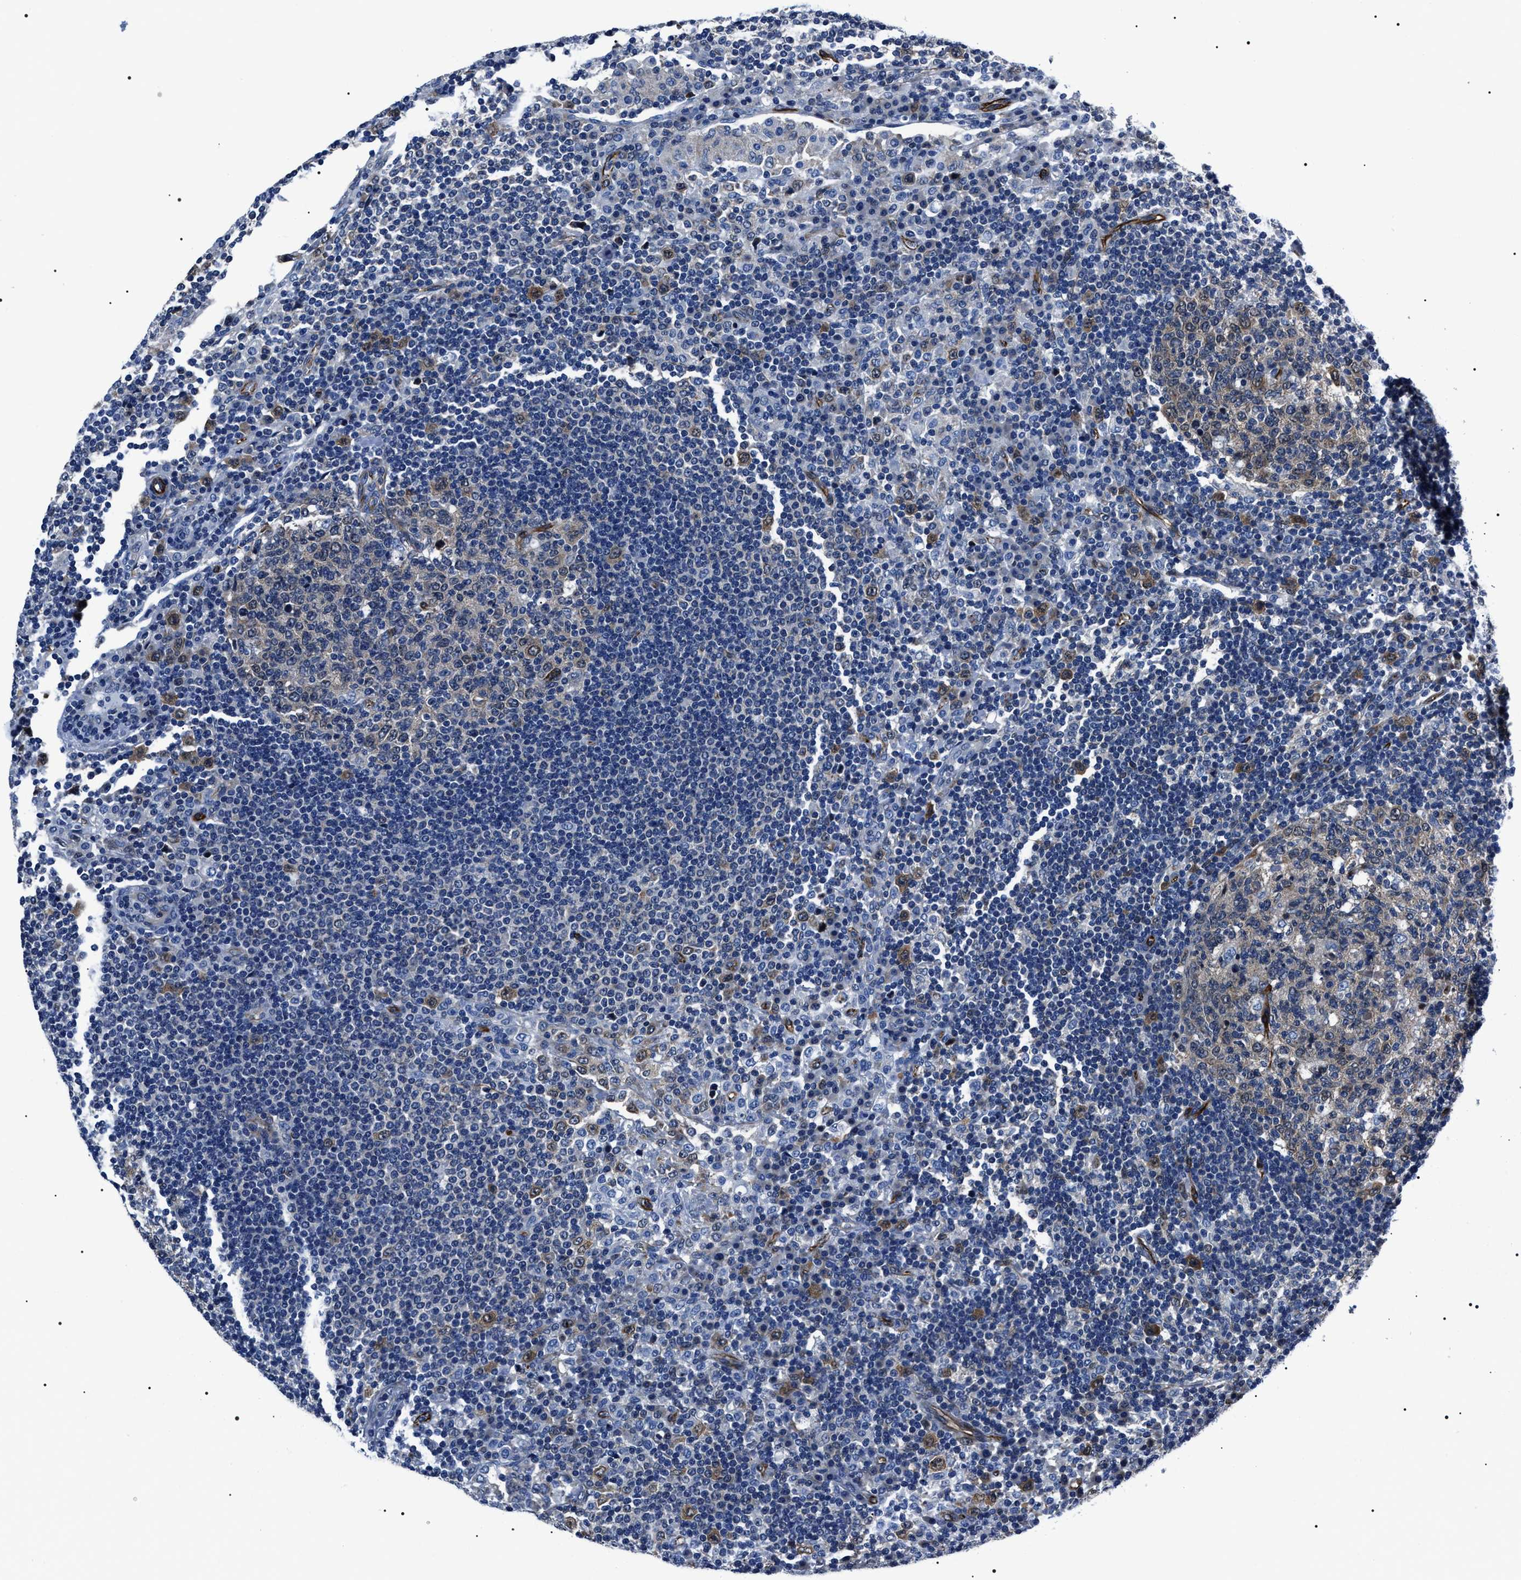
{"staining": {"intensity": "moderate", "quantity": "25%-75%", "location": "cytoplasmic/membranous"}, "tissue": "lymph node", "cell_type": "Germinal center cells", "image_type": "normal", "snomed": [{"axis": "morphology", "description": "Normal tissue, NOS"}, {"axis": "topography", "description": "Lymph node"}], "caption": "A medium amount of moderate cytoplasmic/membranous positivity is seen in approximately 25%-75% of germinal center cells in normal lymph node.", "gene": "BAG2", "patient": {"sex": "female", "age": 53}}